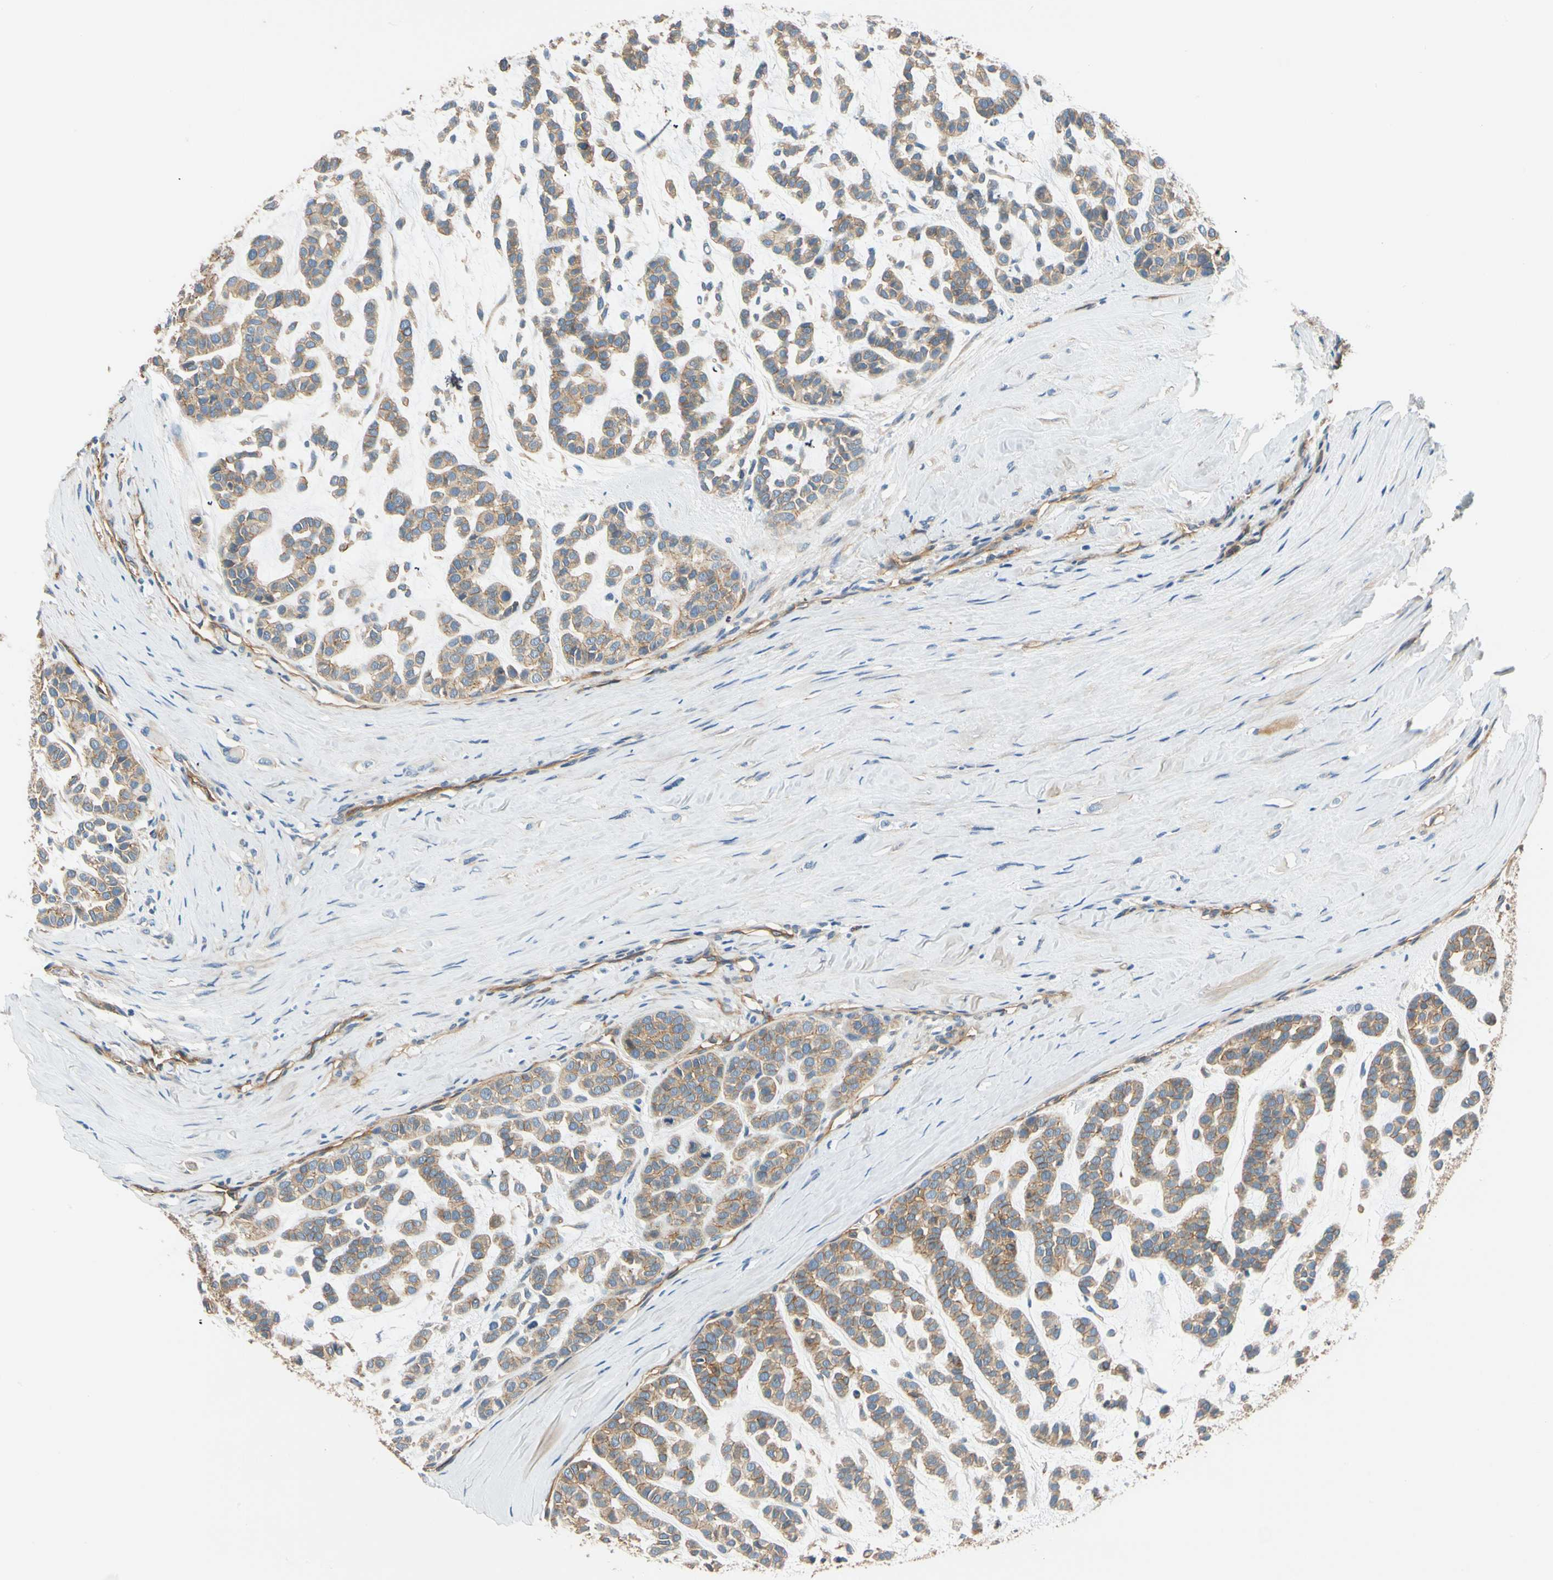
{"staining": {"intensity": "weak", "quantity": ">75%", "location": "cytoplasmic/membranous"}, "tissue": "head and neck cancer", "cell_type": "Tumor cells", "image_type": "cancer", "snomed": [{"axis": "morphology", "description": "Adenocarcinoma, NOS"}, {"axis": "morphology", "description": "Adenoma, NOS"}, {"axis": "topography", "description": "Head-Neck"}], "caption": "Weak cytoplasmic/membranous protein expression is identified in about >75% of tumor cells in adenocarcinoma (head and neck). (Brightfield microscopy of DAB IHC at high magnification).", "gene": "SPTAN1", "patient": {"sex": "female", "age": 55}}